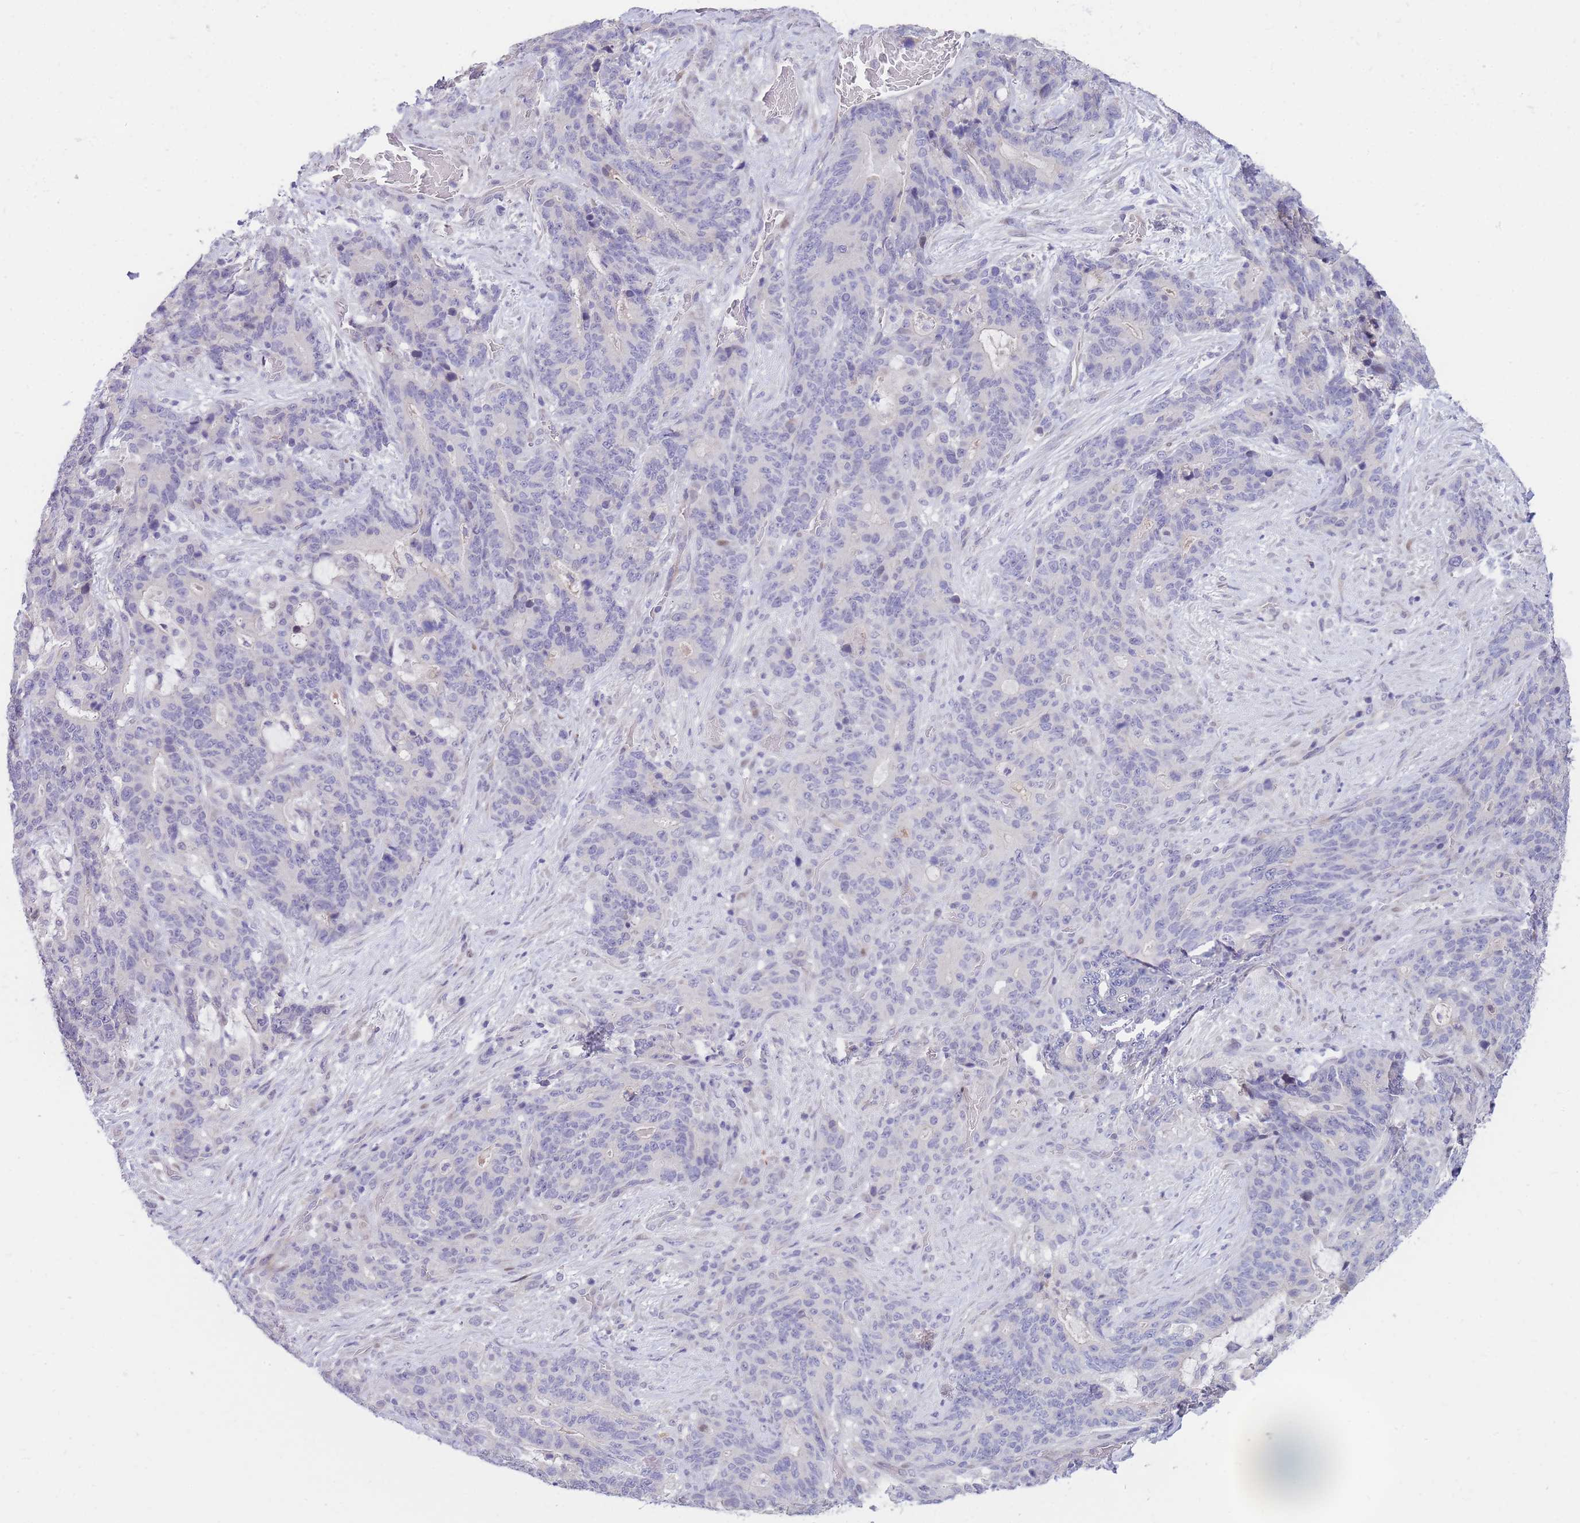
{"staining": {"intensity": "negative", "quantity": "none", "location": "none"}, "tissue": "stomach cancer", "cell_type": "Tumor cells", "image_type": "cancer", "snomed": [{"axis": "morphology", "description": "Normal tissue, NOS"}, {"axis": "morphology", "description": "Adenocarcinoma, NOS"}, {"axis": "topography", "description": "Stomach"}], "caption": "Immunohistochemistry photomicrograph of human stomach cancer (adenocarcinoma) stained for a protein (brown), which demonstrates no positivity in tumor cells.", "gene": "SHCBP1", "patient": {"sex": "female", "age": 64}}